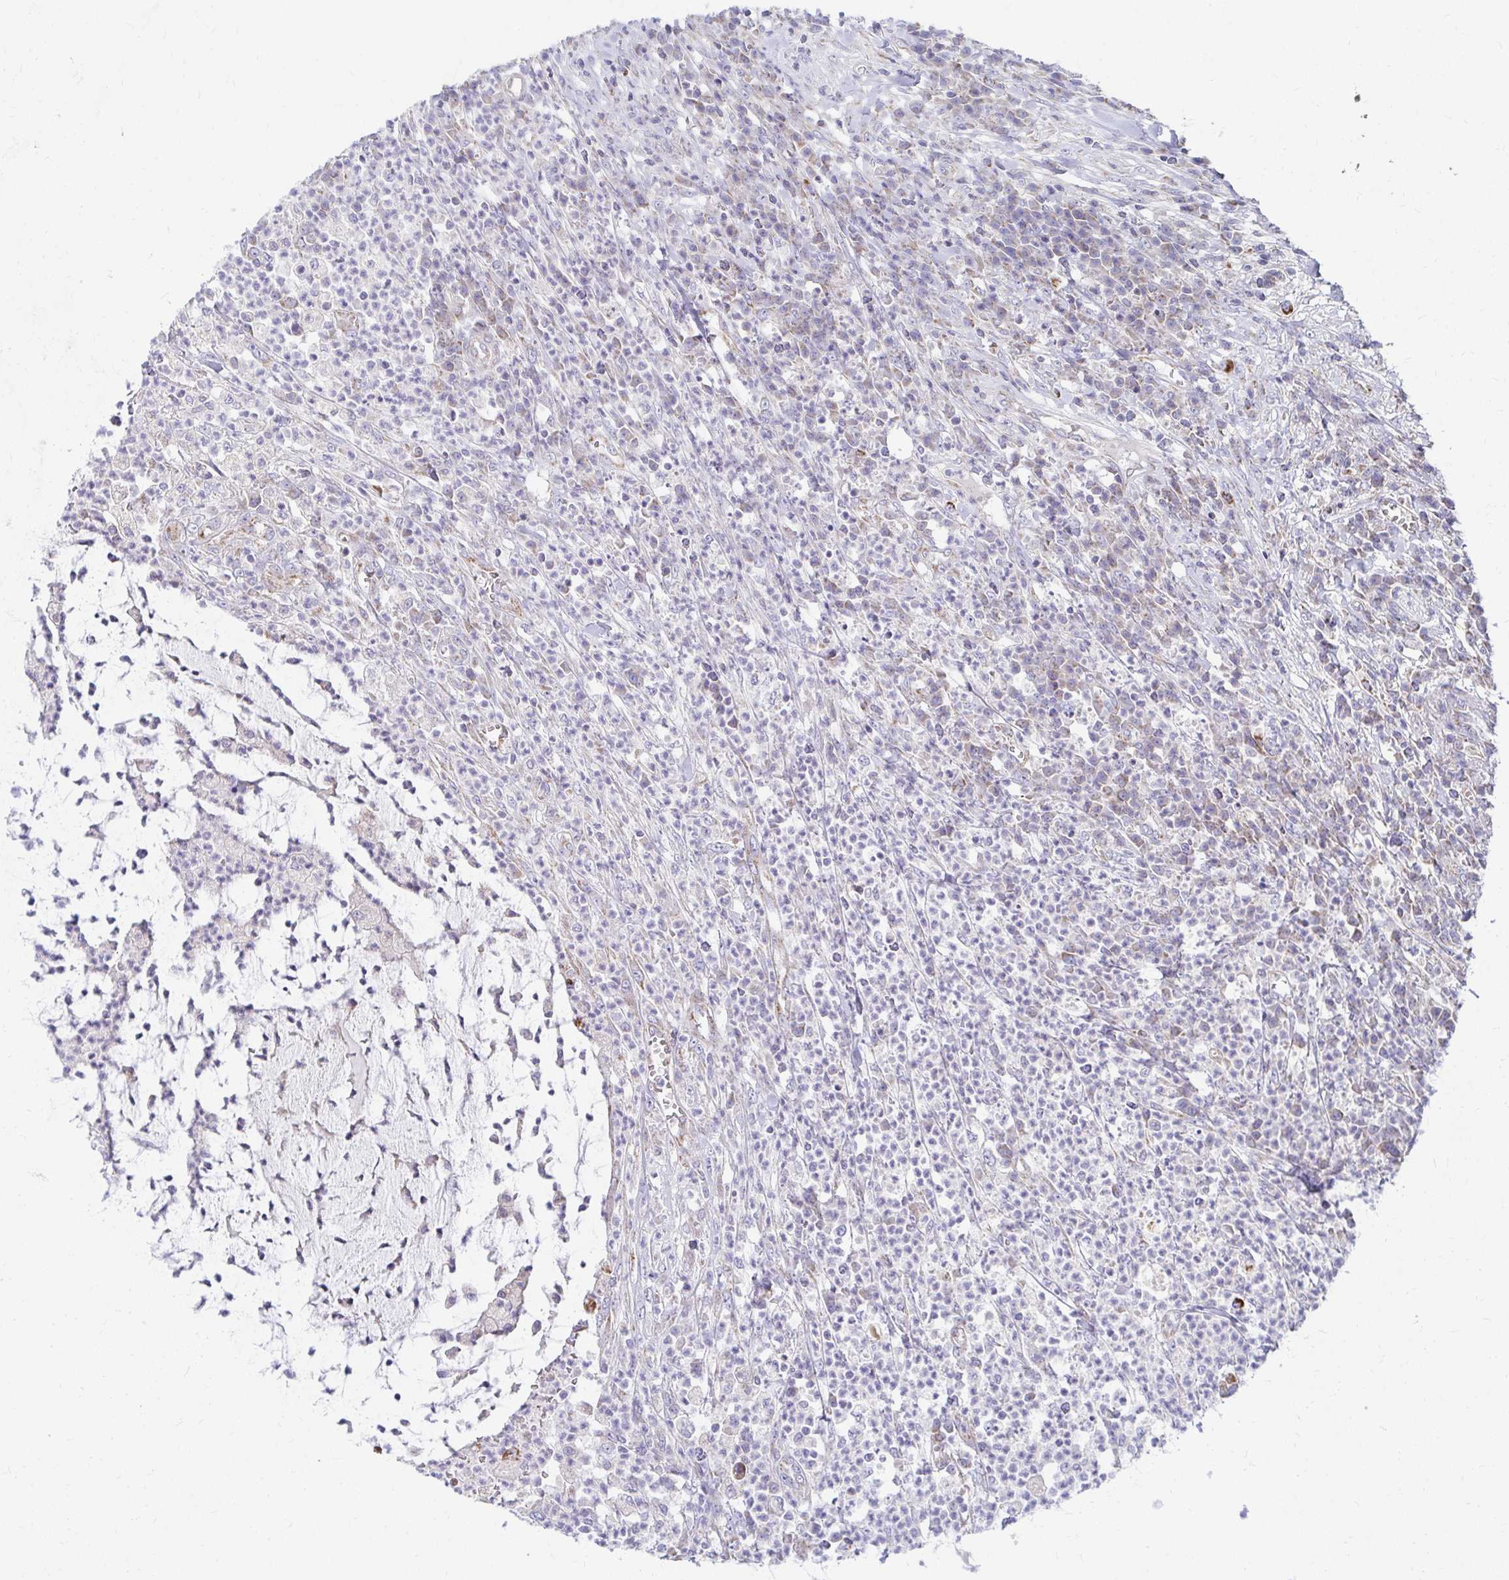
{"staining": {"intensity": "negative", "quantity": "none", "location": "none"}, "tissue": "colorectal cancer", "cell_type": "Tumor cells", "image_type": "cancer", "snomed": [{"axis": "morphology", "description": "Adenocarcinoma, NOS"}, {"axis": "topography", "description": "Colon"}], "caption": "Tumor cells are negative for brown protein staining in colorectal adenocarcinoma.", "gene": "EXOC5", "patient": {"sex": "male", "age": 65}}